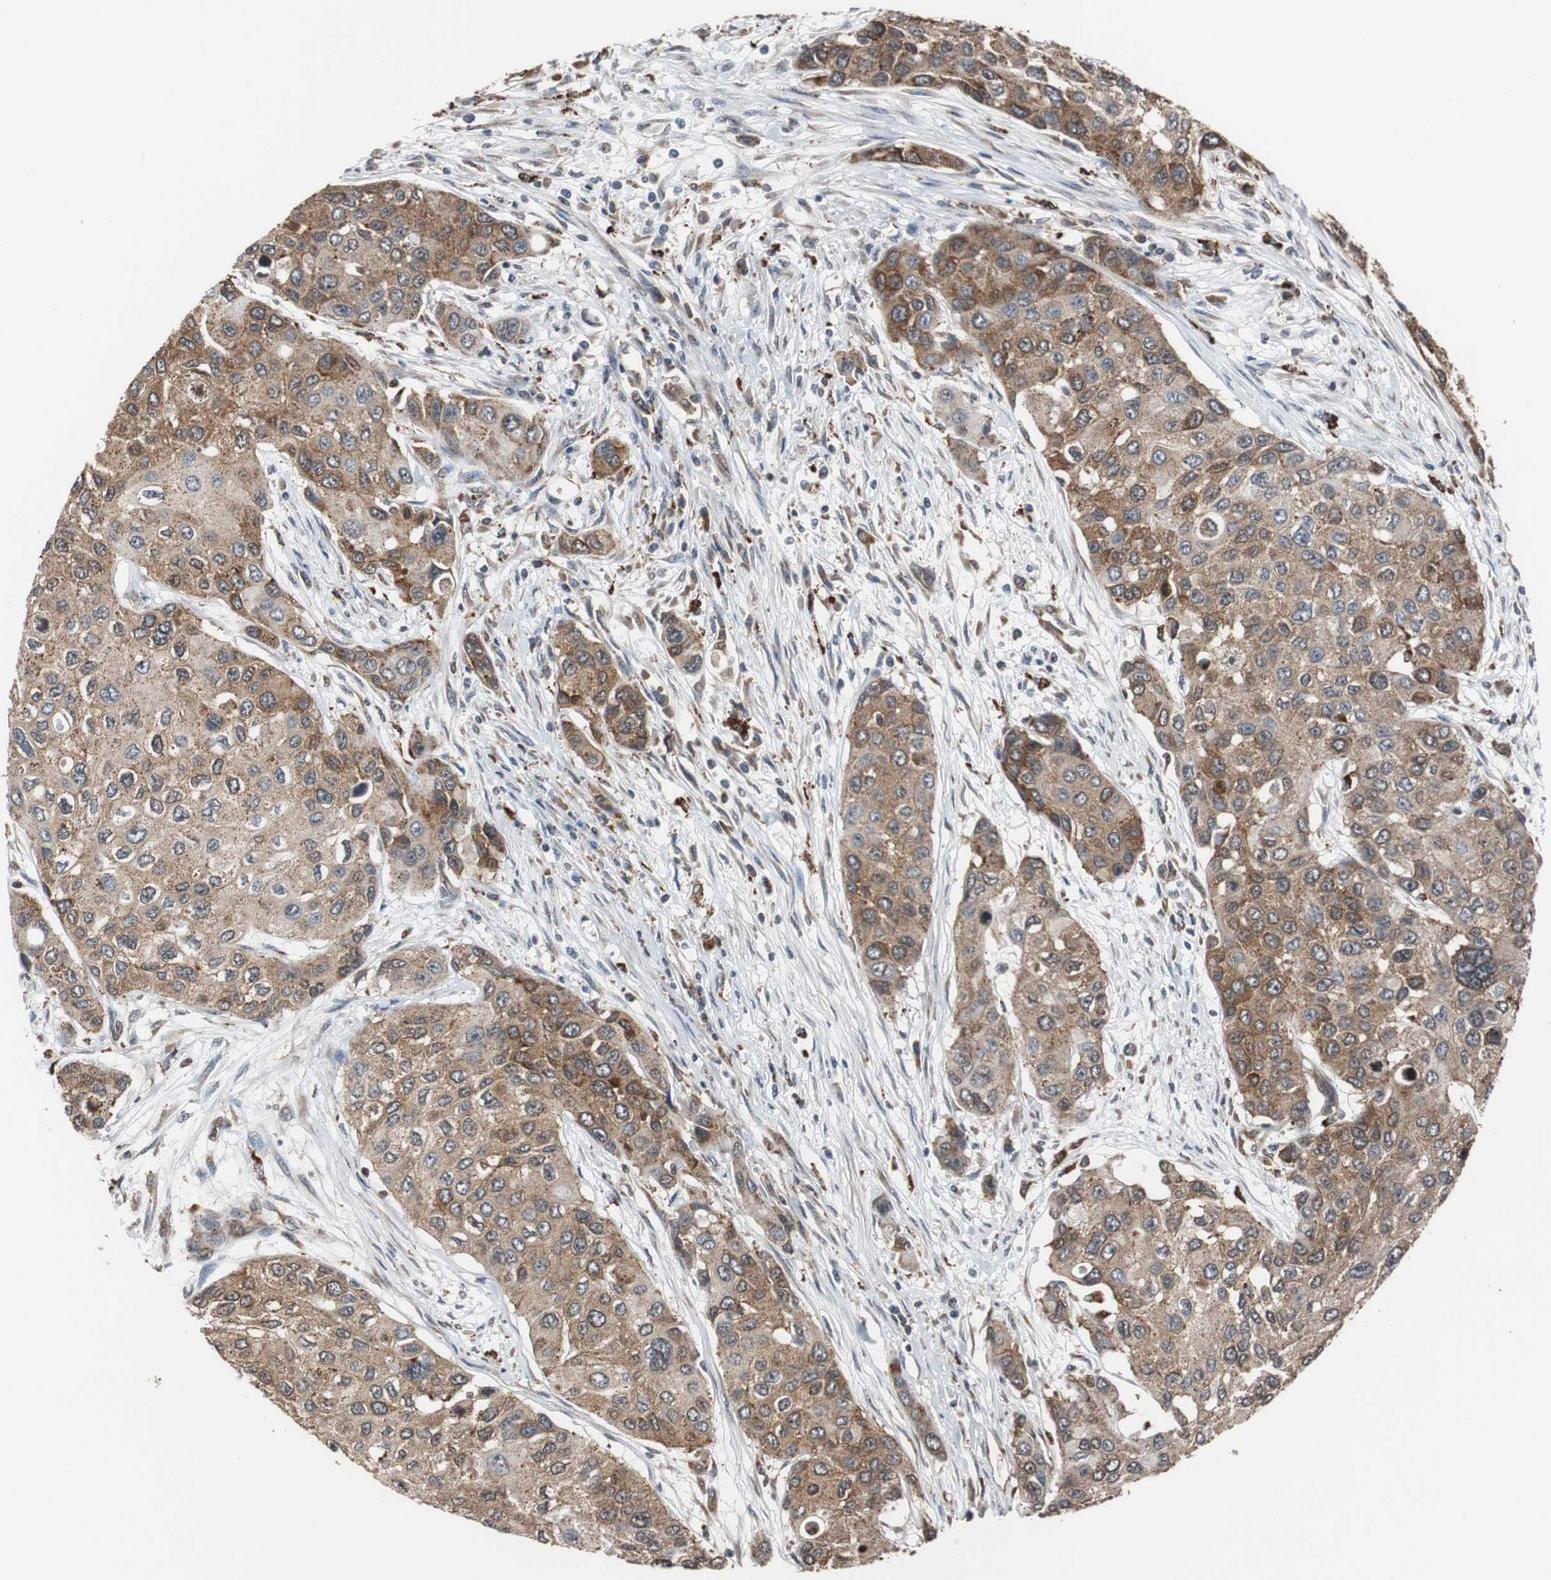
{"staining": {"intensity": "moderate", "quantity": ">75%", "location": "cytoplasmic/membranous"}, "tissue": "urothelial cancer", "cell_type": "Tumor cells", "image_type": "cancer", "snomed": [{"axis": "morphology", "description": "Urothelial carcinoma, High grade"}, {"axis": "topography", "description": "Urinary bladder"}], "caption": "Brown immunohistochemical staining in human urothelial cancer shows moderate cytoplasmic/membranous expression in approximately >75% of tumor cells.", "gene": "USP10", "patient": {"sex": "female", "age": 56}}